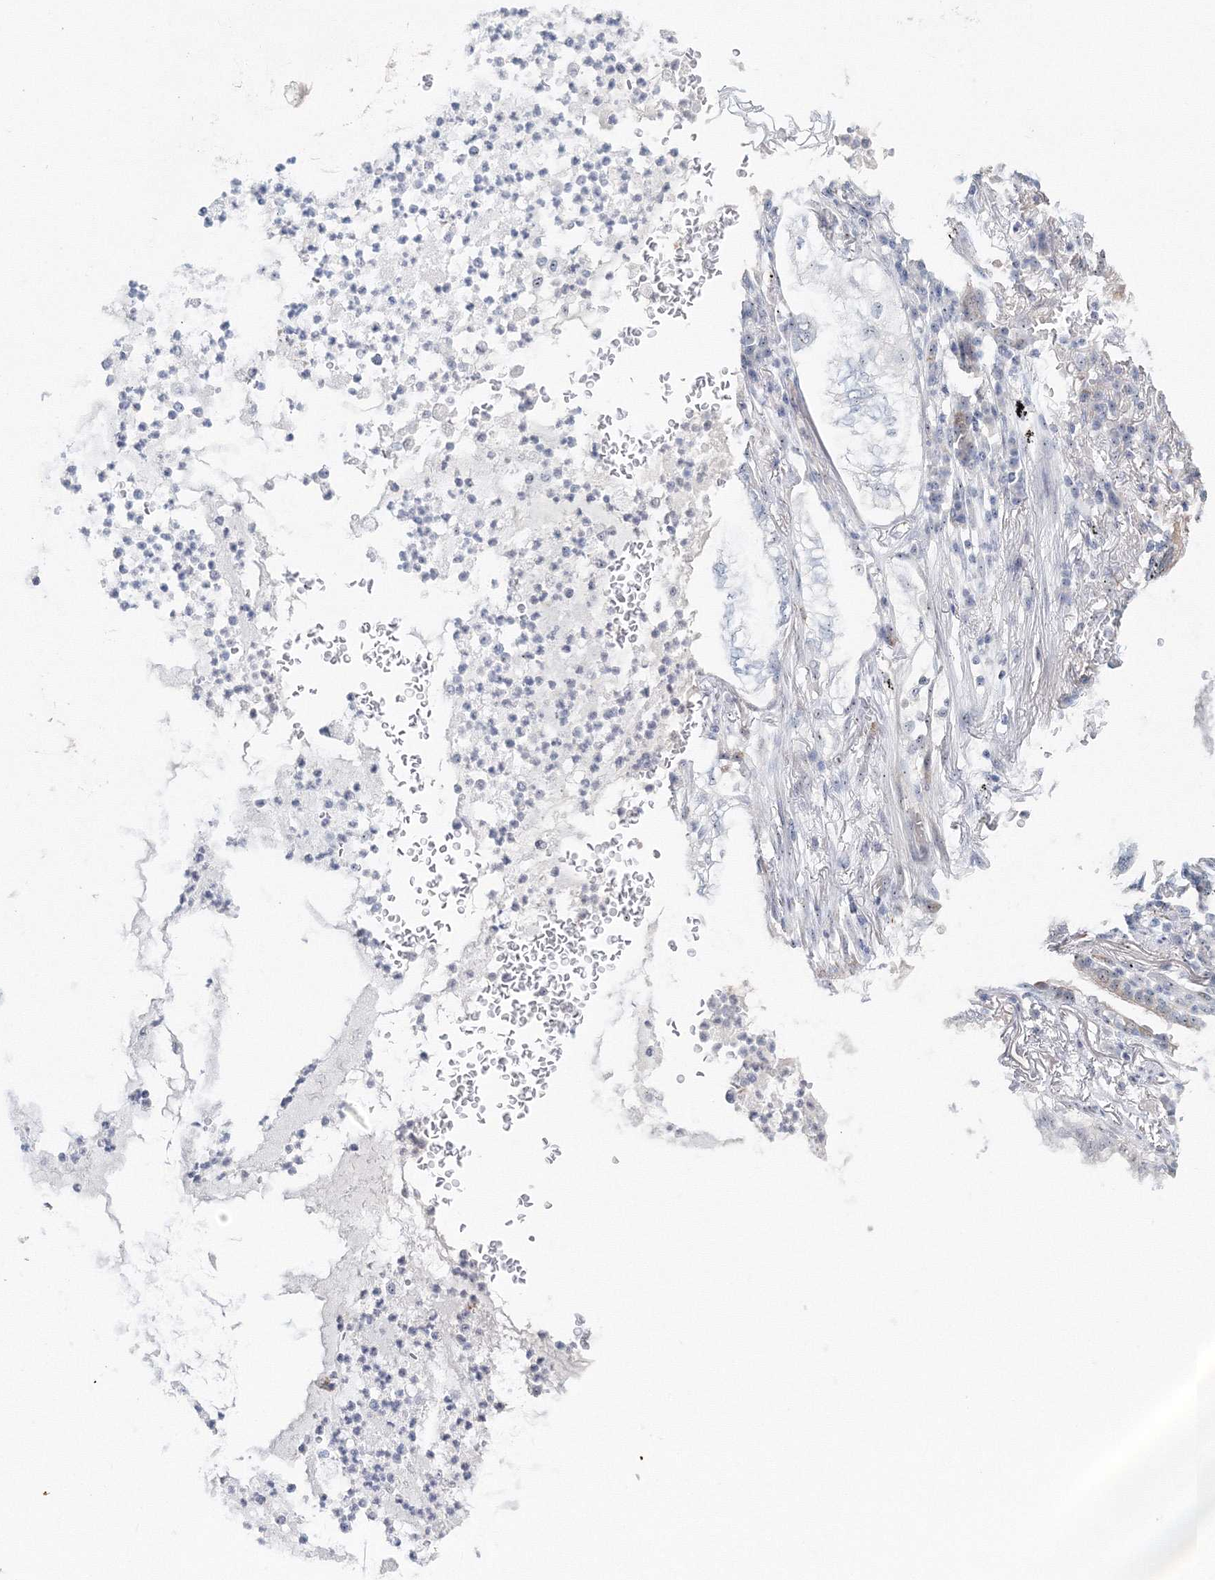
{"staining": {"intensity": "negative", "quantity": "none", "location": "none"}, "tissue": "lung cancer", "cell_type": "Tumor cells", "image_type": "cancer", "snomed": [{"axis": "morphology", "description": "Adenocarcinoma, NOS"}, {"axis": "topography", "description": "Lung"}], "caption": "The histopathology image shows no staining of tumor cells in adenocarcinoma (lung).", "gene": "SIRT7", "patient": {"sex": "female", "age": 70}}